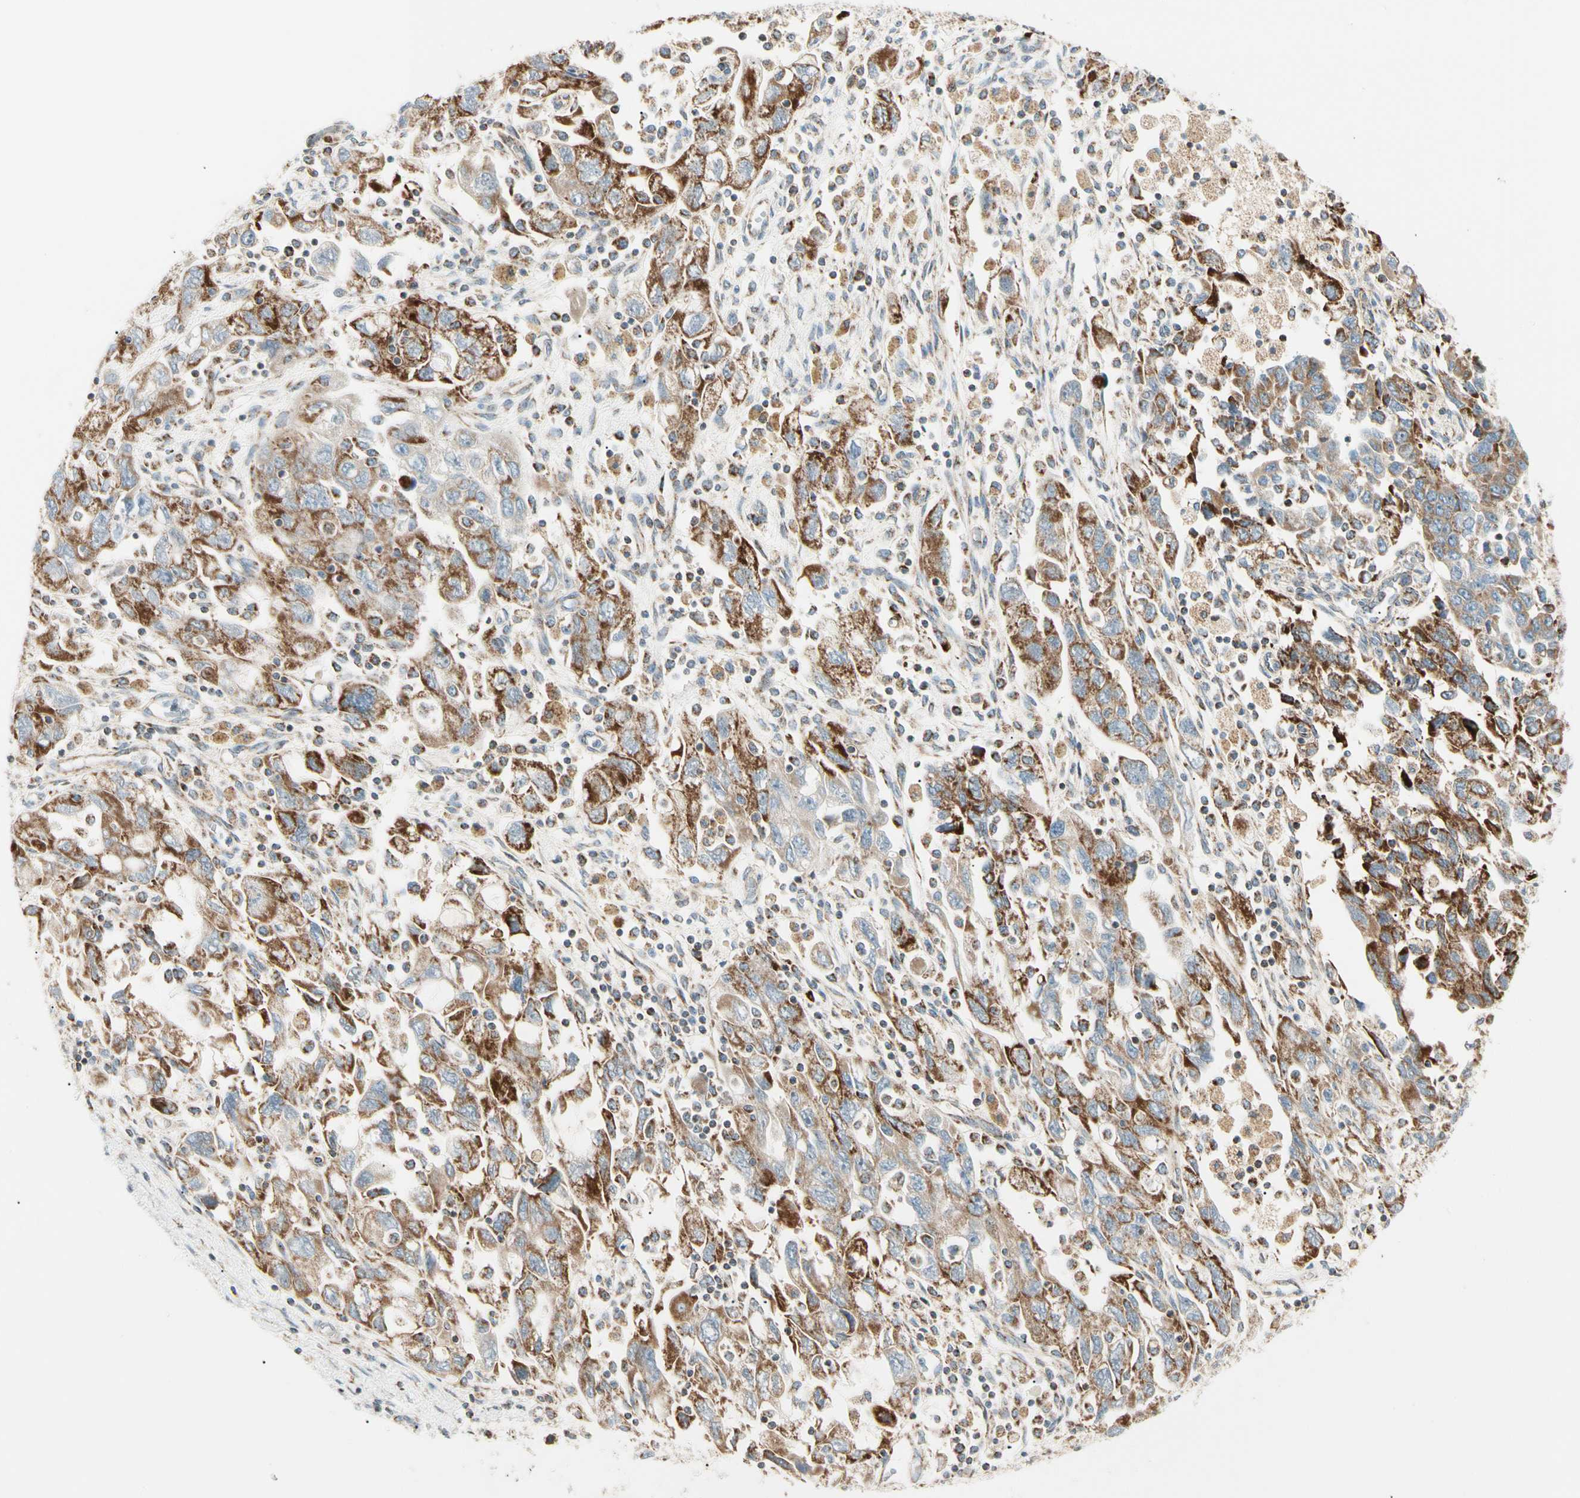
{"staining": {"intensity": "strong", "quantity": ">75%", "location": "cytoplasmic/membranous"}, "tissue": "ovarian cancer", "cell_type": "Tumor cells", "image_type": "cancer", "snomed": [{"axis": "morphology", "description": "Carcinoma, NOS"}, {"axis": "morphology", "description": "Cystadenocarcinoma, serous, NOS"}, {"axis": "topography", "description": "Ovary"}], "caption": "Immunohistochemical staining of human ovarian cancer (serous cystadenocarcinoma) demonstrates strong cytoplasmic/membranous protein positivity in about >75% of tumor cells.", "gene": "TBC1D10A", "patient": {"sex": "female", "age": 69}}